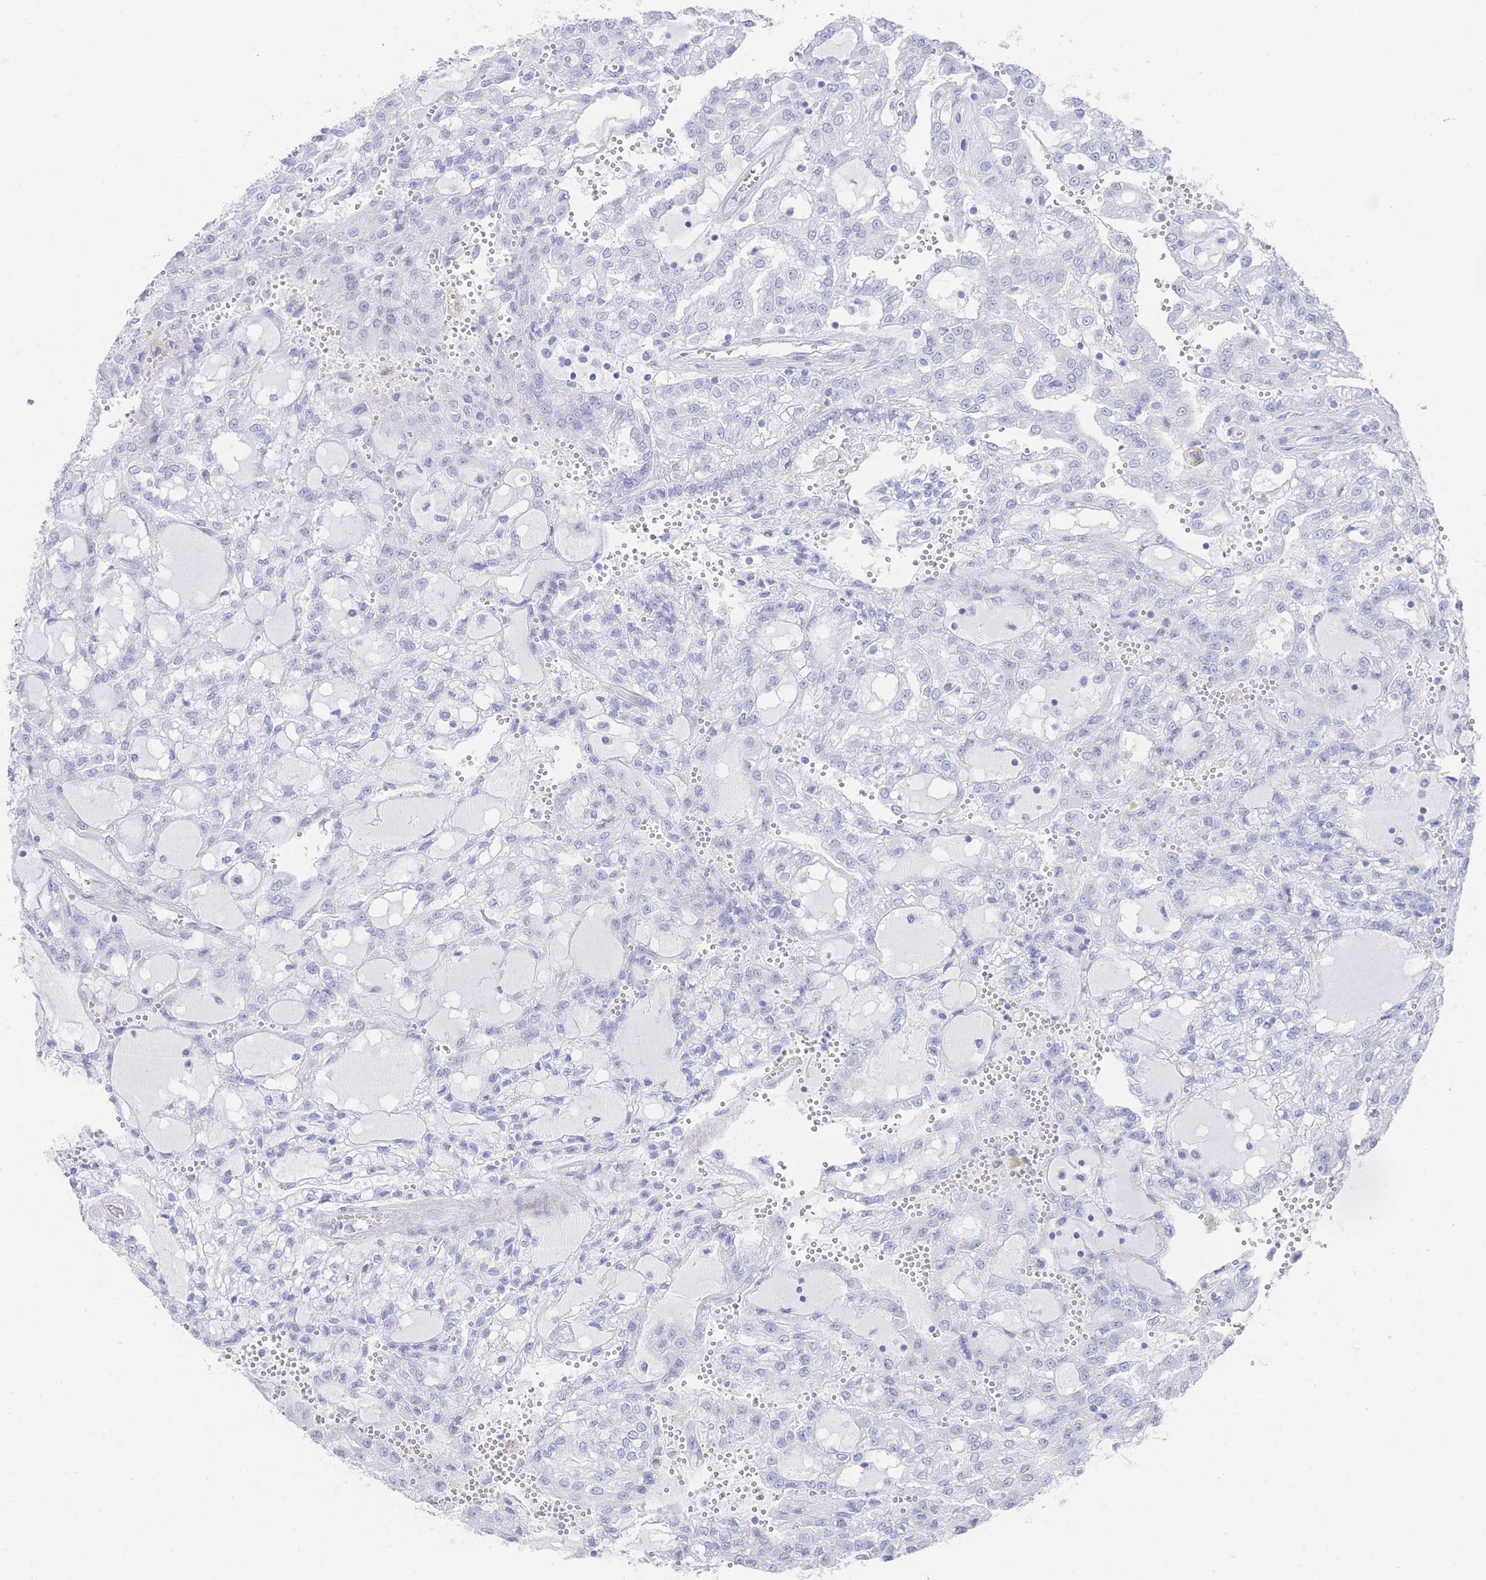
{"staining": {"intensity": "negative", "quantity": "none", "location": "none"}, "tissue": "renal cancer", "cell_type": "Tumor cells", "image_type": "cancer", "snomed": [{"axis": "morphology", "description": "Adenocarcinoma, NOS"}, {"axis": "topography", "description": "Kidney"}], "caption": "Protein analysis of renal cancer (adenocarcinoma) demonstrates no significant positivity in tumor cells. (Immunohistochemistry, brightfield microscopy, high magnification).", "gene": "LRRC37A", "patient": {"sex": "male", "age": 63}}